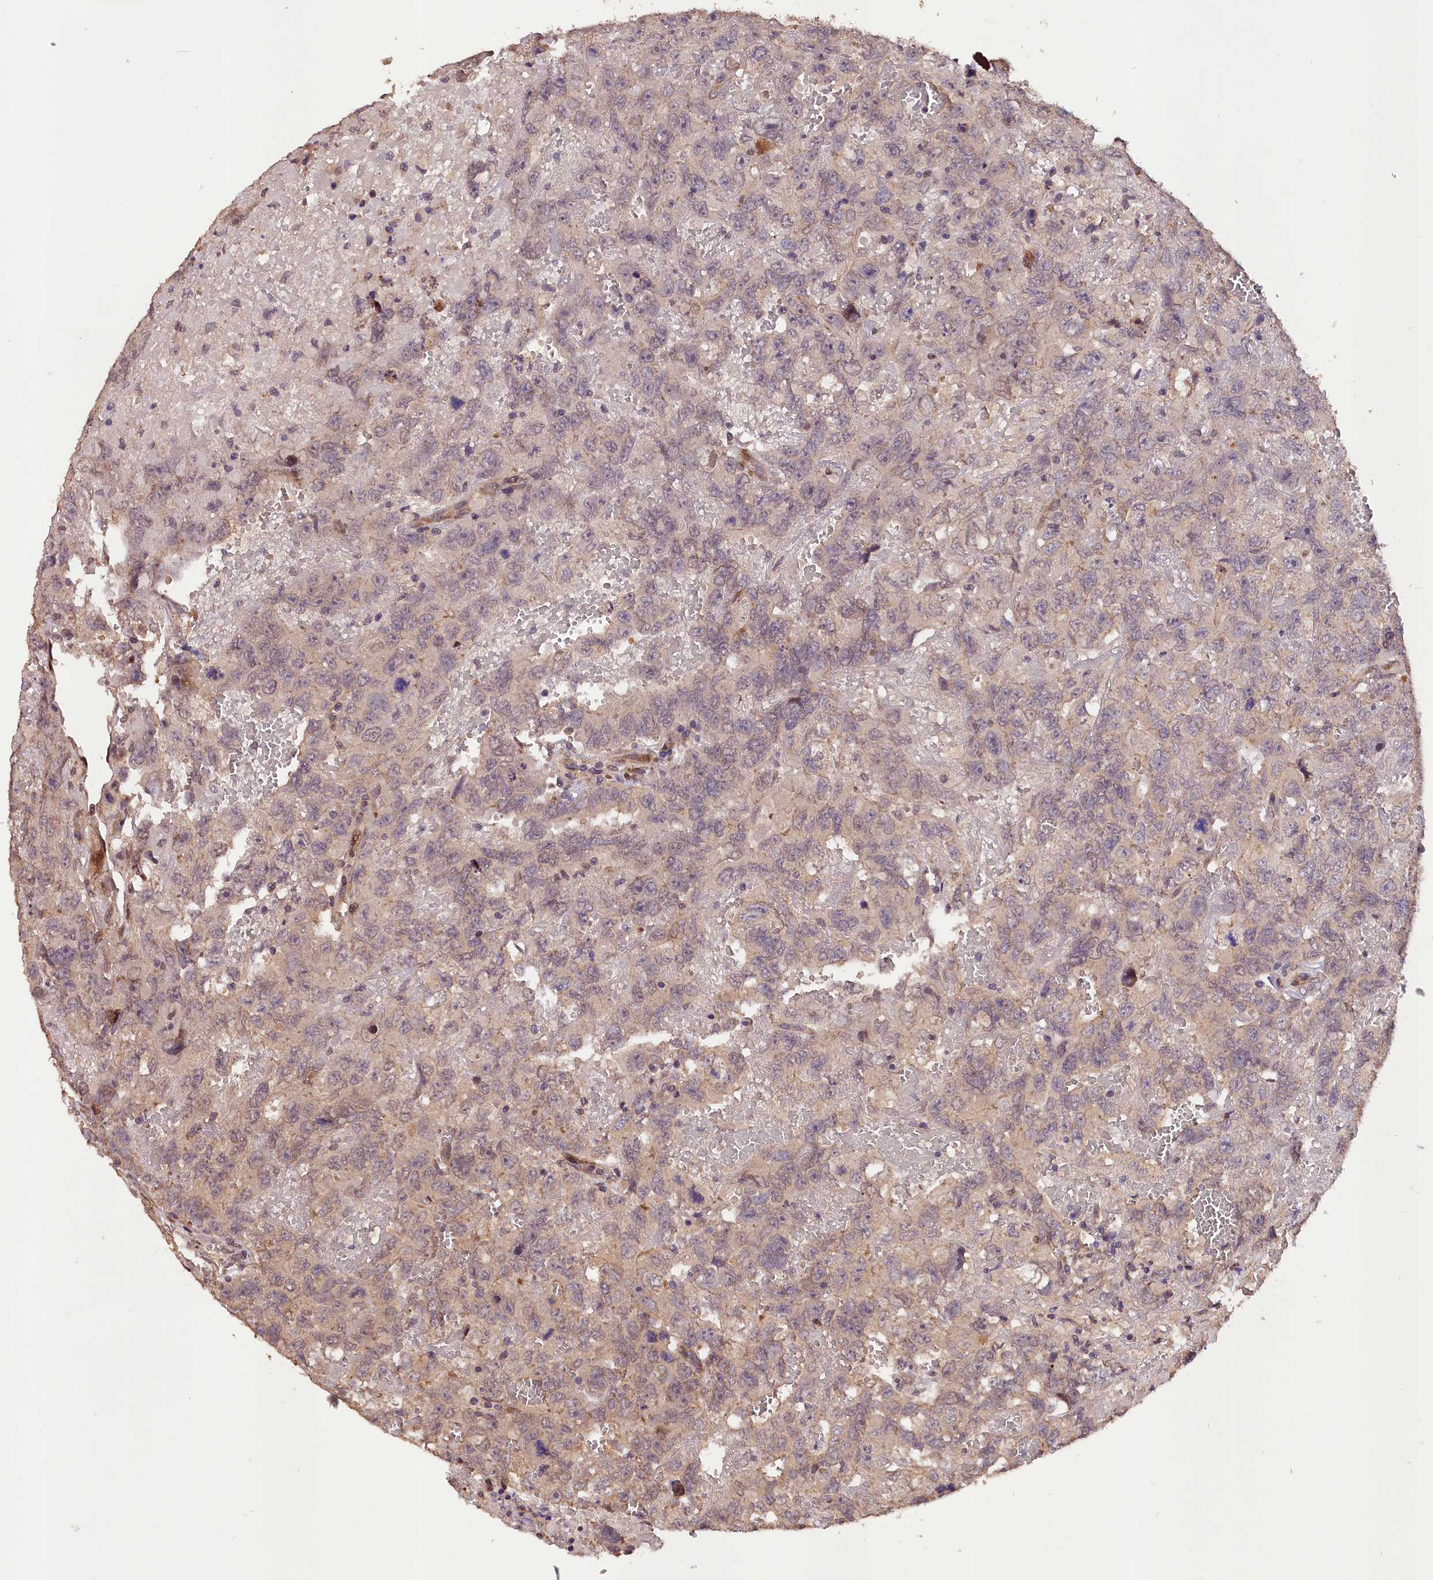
{"staining": {"intensity": "weak", "quantity": "25%-75%", "location": "cytoplasmic/membranous"}, "tissue": "testis cancer", "cell_type": "Tumor cells", "image_type": "cancer", "snomed": [{"axis": "morphology", "description": "Carcinoma, Embryonal, NOS"}, {"axis": "topography", "description": "Testis"}], "caption": "Testis cancer (embryonal carcinoma) was stained to show a protein in brown. There is low levels of weak cytoplasmic/membranous staining in approximately 25%-75% of tumor cells.", "gene": "DNAJB9", "patient": {"sex": "male", "age": 45}}